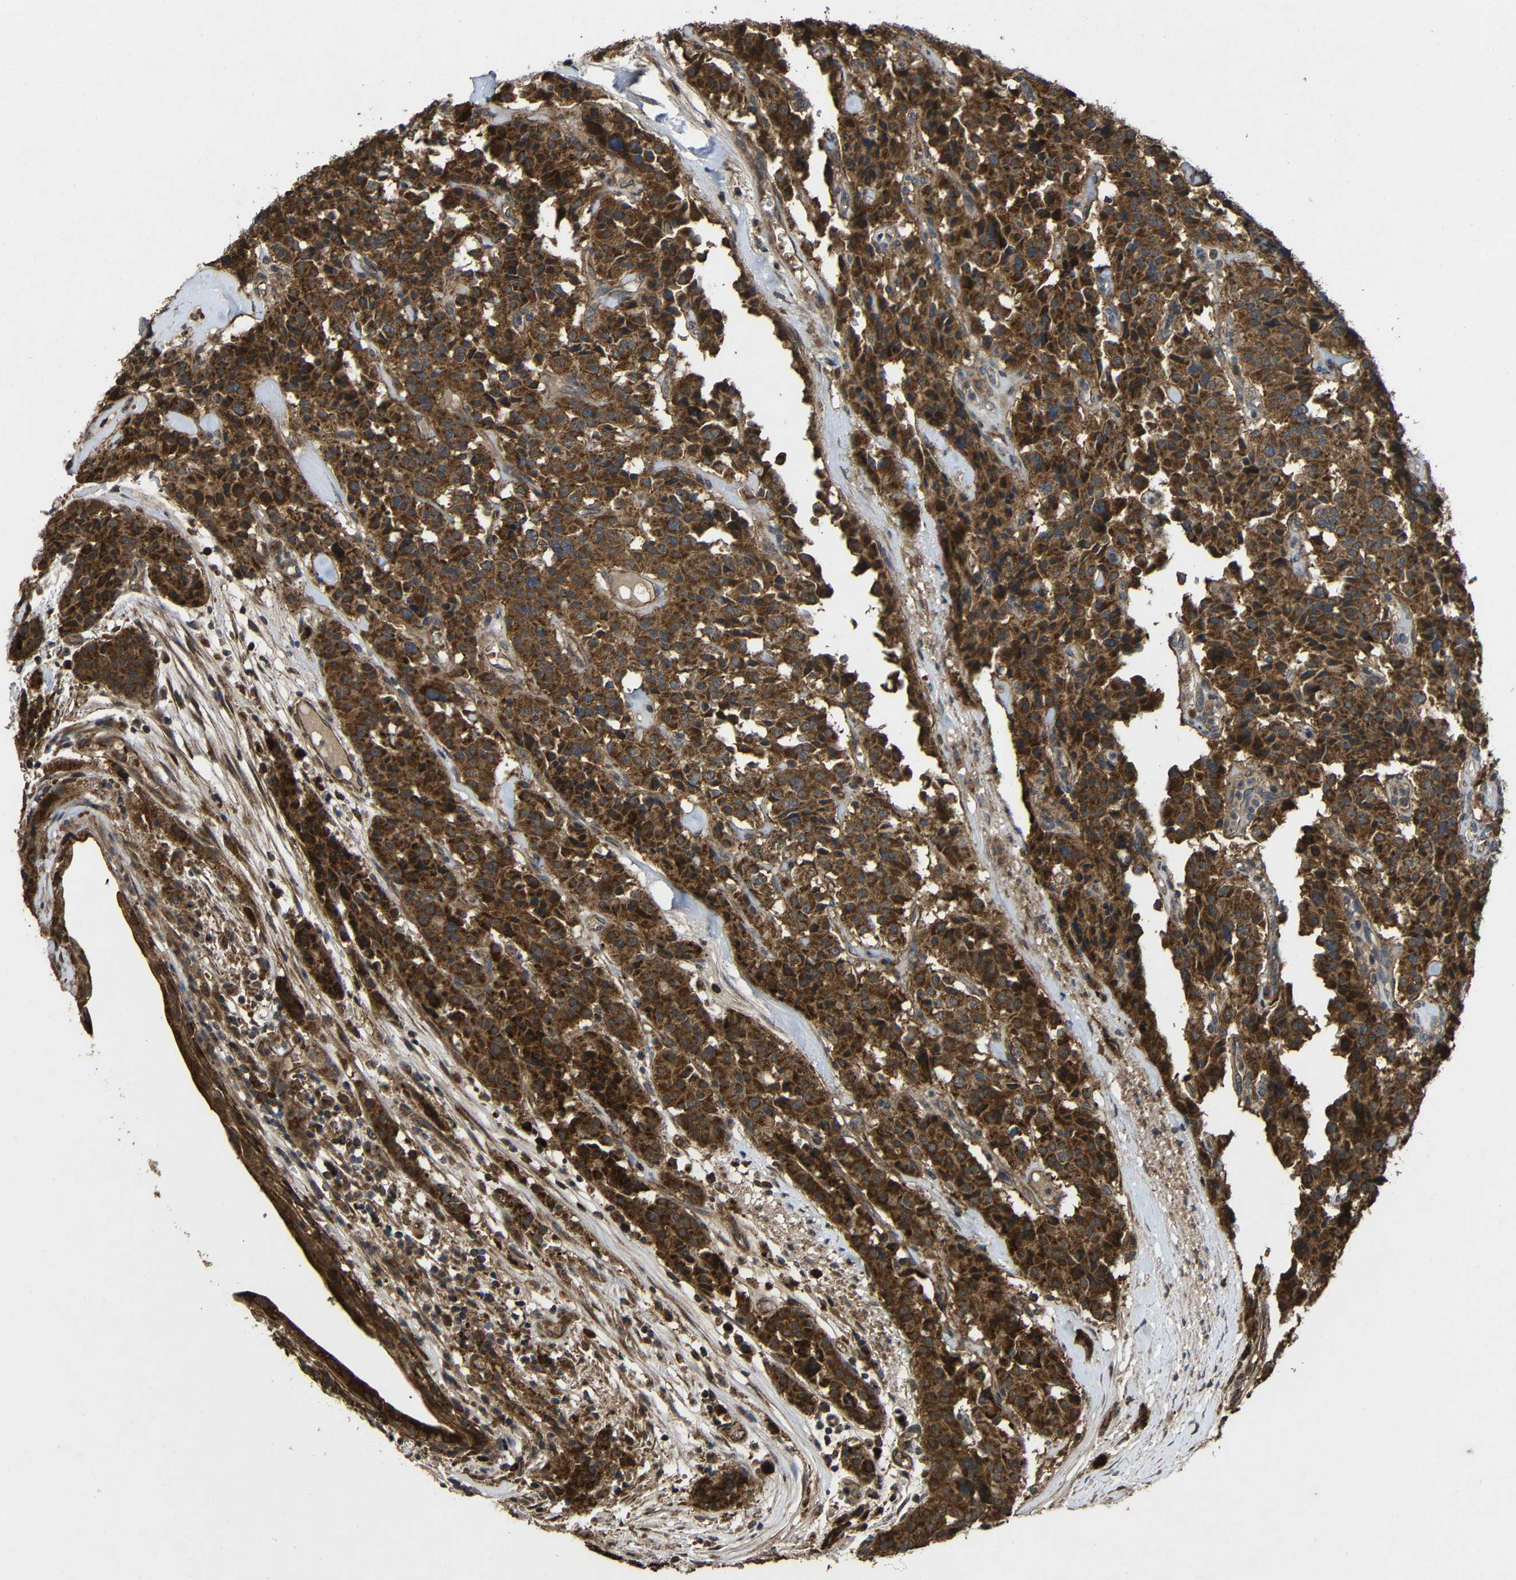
{"staining": {"intensity": "strong", "quantity": ">75%", "location": "cytoplasmic/membranous"}, "tissue": "carcinoid", "cell_type": "Tumor cells", "image_type": "cancer", "snomed": [{"axis": "morphology", "description": "Carcinoid, malignant, NOS"}, {"axis": "topography", "description": "Lung"}], "caption": "Immunohistochemistry of carcinoid displays high levels of strong cytoplasmic/membranous positivity in about >75% of tumor cells.", "gene": "C1GALT1", "patient": {"sex": "male", "age": 30}}